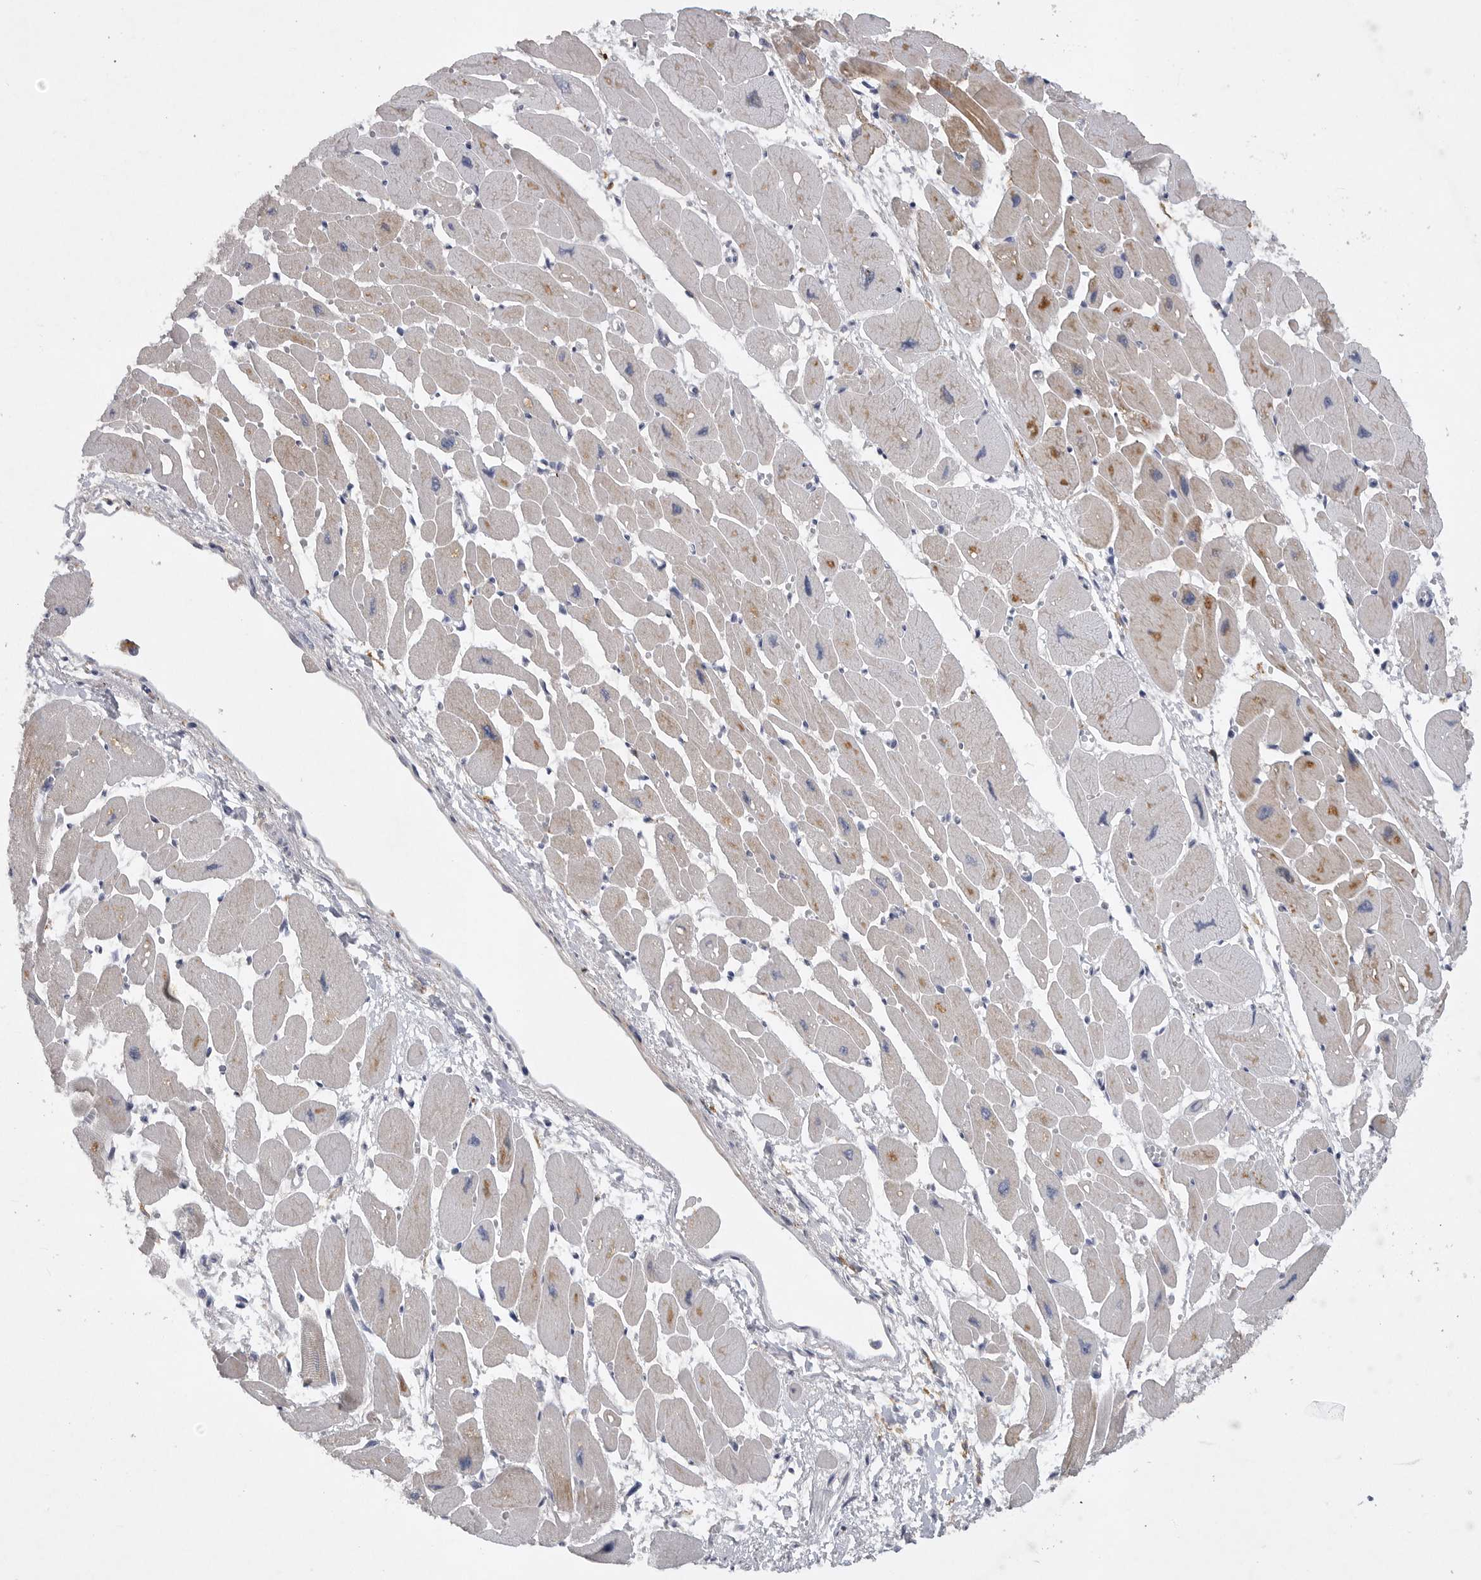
{"staining": {"intensity": "moderate", "quantity": "25%-75%", "location": "cytoplasmic/membranous"}, "tissue": "heart muscle", "cell_type": "Cardiomyocytes", "image_type": "normal", "snomed": [{"axis": "morphology", "description": "Normal tissue, NOS"}, {"axis": "topography", "description": "Heart"}], "caption": "Moderate cytoplasmic/membranous staining for a protein is appreciated in approximately 25%-75% of cardiomyocytes of benign heart muscle using immunohistochemistry.", "gene": "EDEM3", "patient": {"sex": "female", "age": 54}}